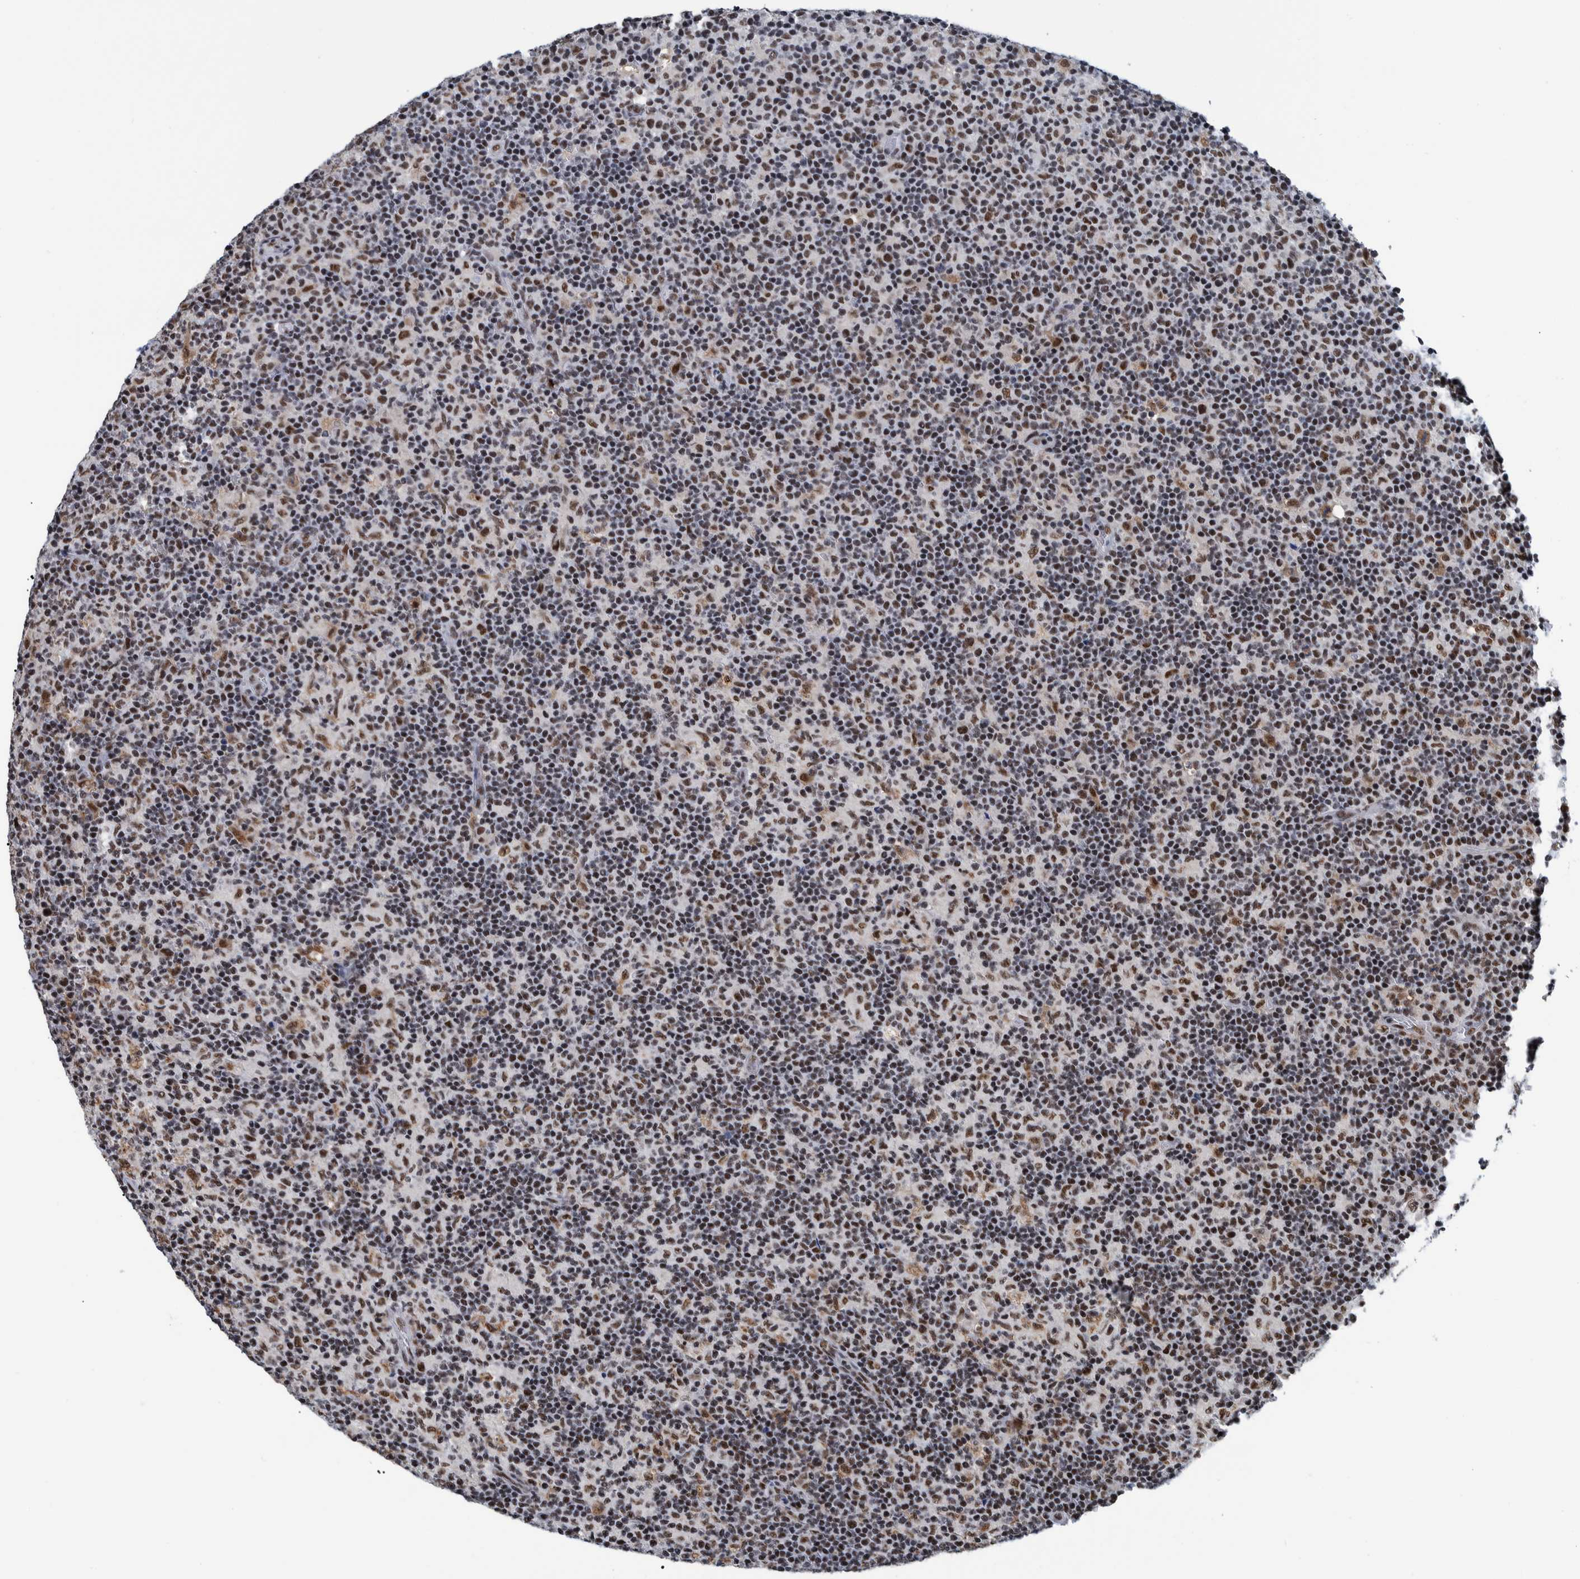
{"staining": {"intensity": "moderate", "quantity": ">75%", "location": "nuclear"}, "tissue": "lymph node", "cell_type": "Germinal center cells", "image_type": "normal", "snomed": [{"axis": "morphology", "description": "Normal tissue, NOS"}, {"axis": "morphology", "description": "Inflammation, NOS"}, {"axis": "topography", "description": "Lymph node"}], "caption": "IHC image of unremarkable human lymph node stained for a protein (brown), which reveals medium levels of moderate nuclear positivity in about >75% of germinal center cells.", "gene": "EFTUD2", "patient": {"sex": "male", "age": 55}}